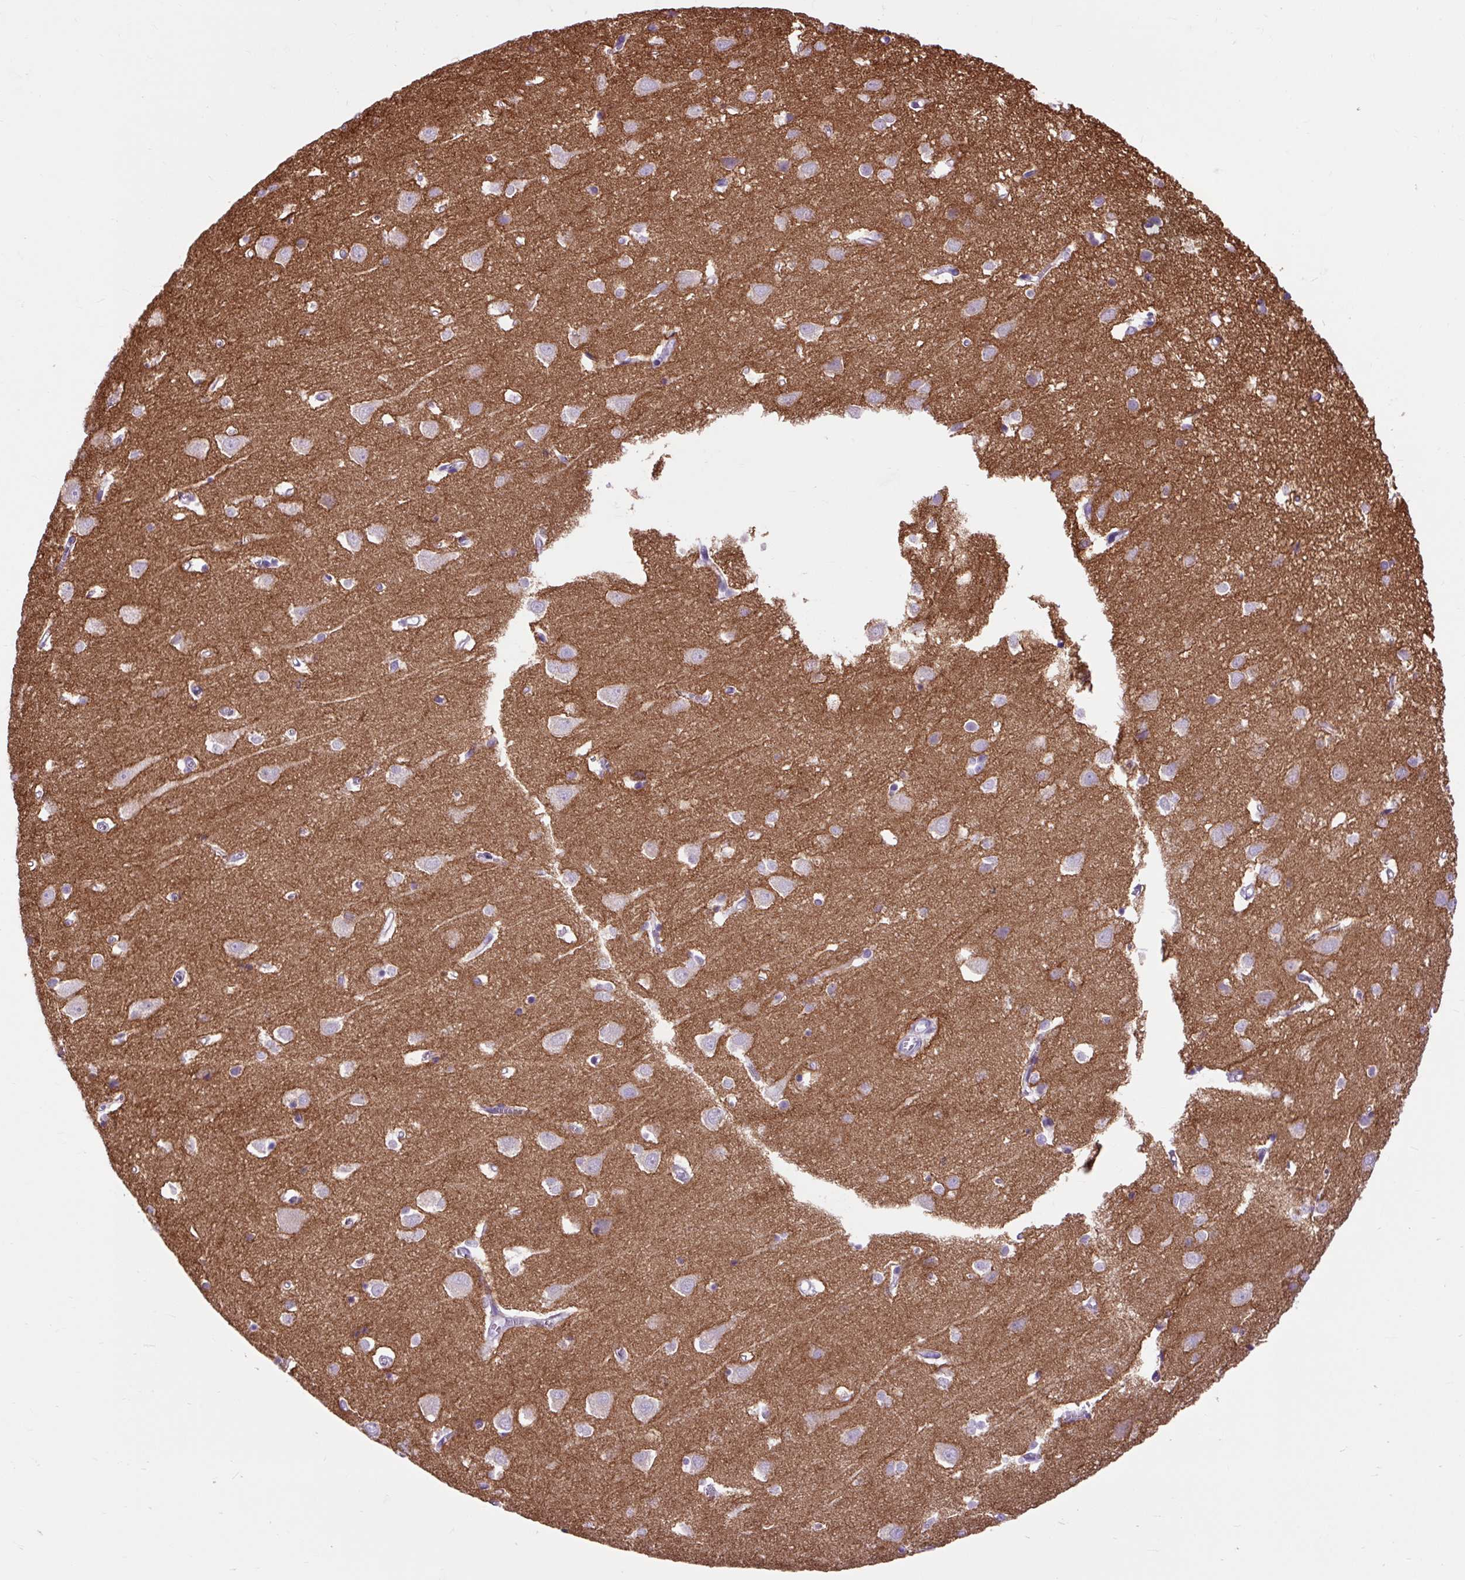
{"staining": {"intensity": "negative", "quantity": "none", "location": "none"}, "tissue": "cerebral cortex", "cell_type": "Endothelial cells", "image_type": "normal", "snomed": [{"axis": "morphology", "description": "Normal tissue, NOS"}, {"axis": "topography", "description": "Cerebral cortex"}], "caption": "Immunohistochemical staining of unremarkable human cerebral cortex exhibits no significant staining in endothelial cells. (DAB (3,3'-diaminobenzidine) immunohistochemistry (IHC) with hematoxylin counter stain).", "gene": "DPP6", "patient": {"sex": "male", "age": 70}}